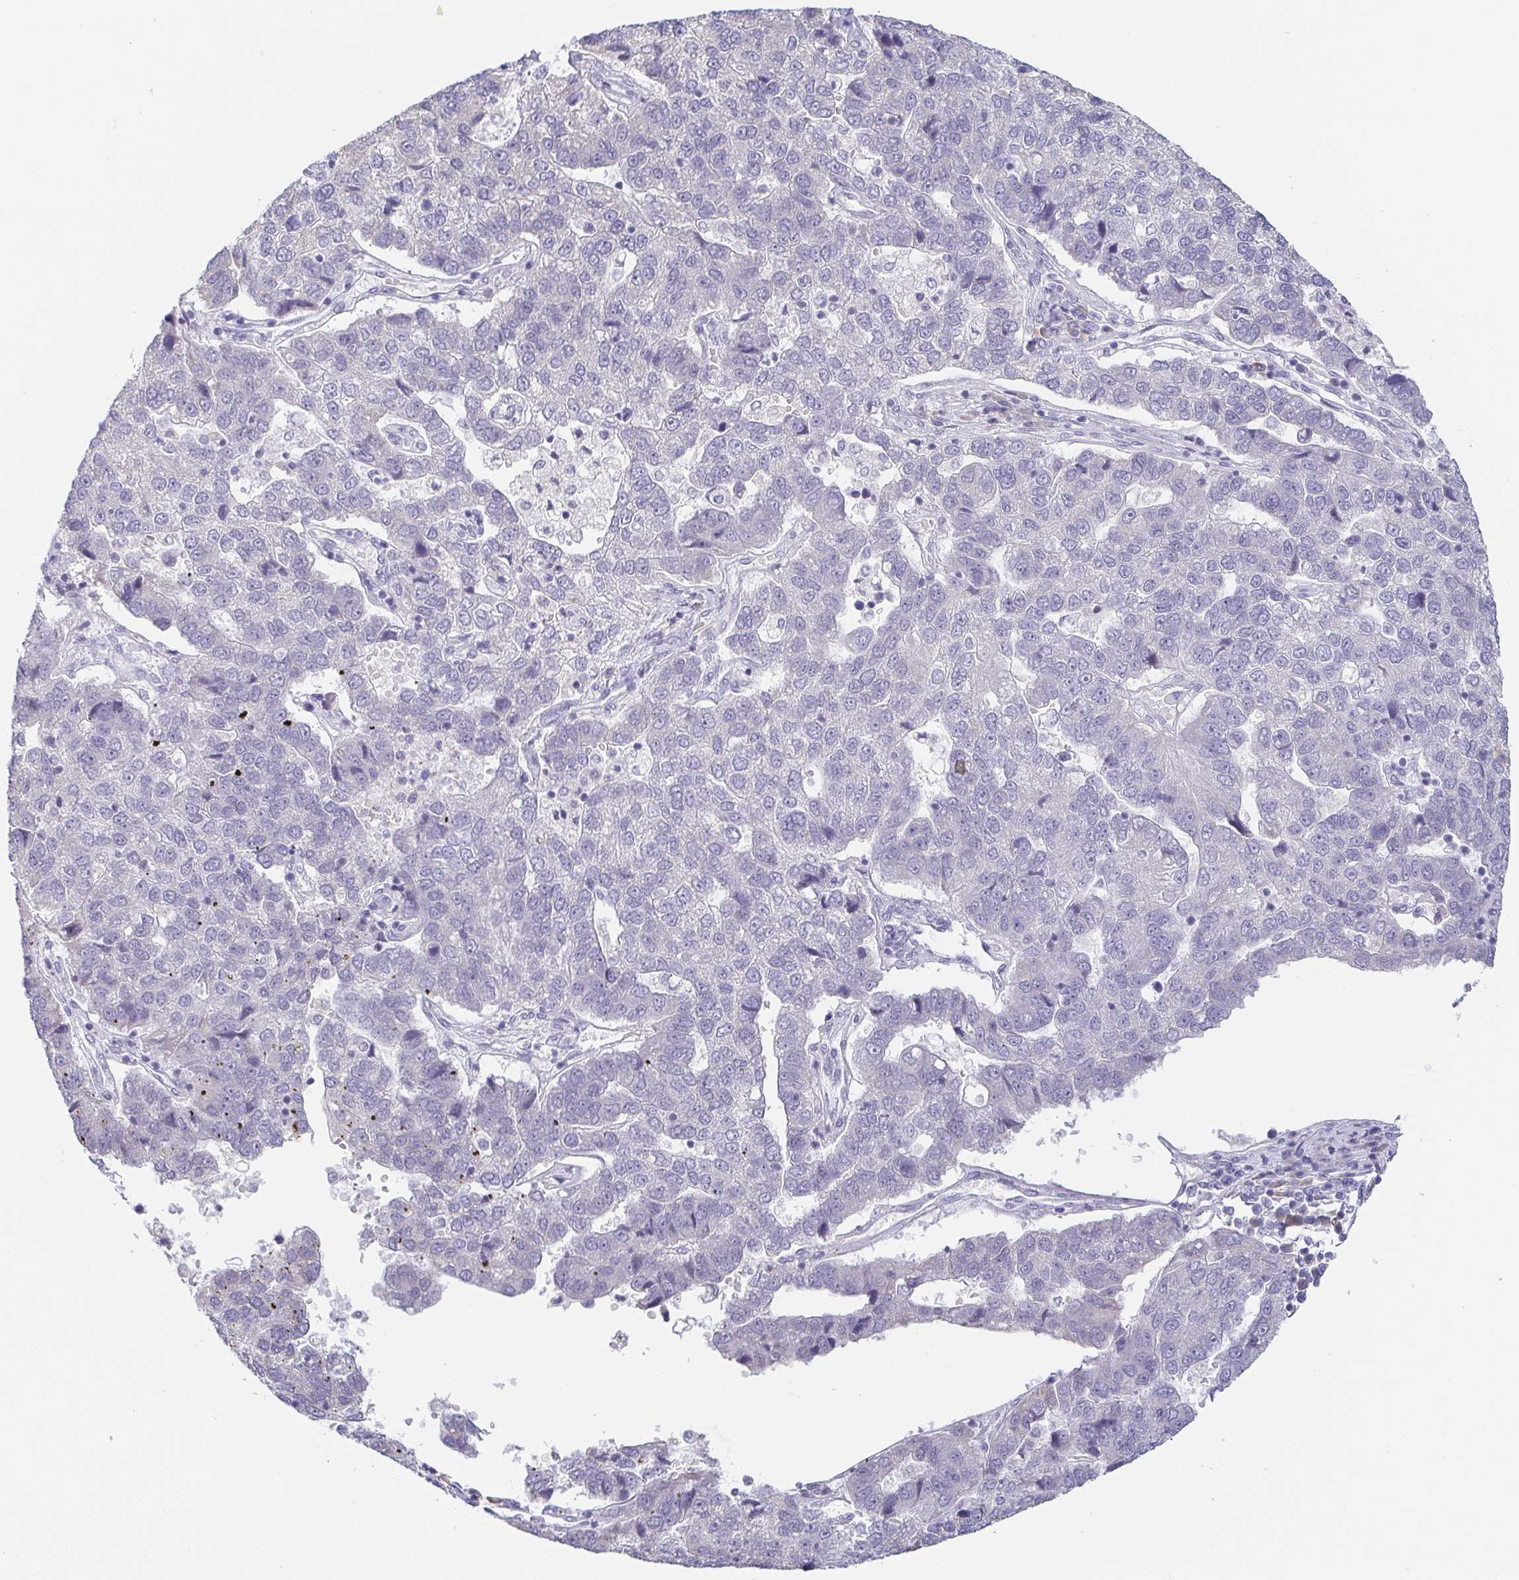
{"staining": {"intensity": "negative", "quantity": "none", "location": "none"}, "tissue": "pancreatic cancer", "cell_type": "Tumor cells", "image_type": "cancer", "snomed": [{"axis": "morphology", "description": "Adenocarcinoma, NOS"}, {"axis": "topography", "description": "Pancreas"}], "caption": "DAB (3,3'-diaminobenzidine) immunohistochemical staining of human pancreatic cancer (adenocarcinoma) reveals no significant positivity in tumor cells.", "gene": "PRR27", "patient": {"sex": "female", "age": 61}}